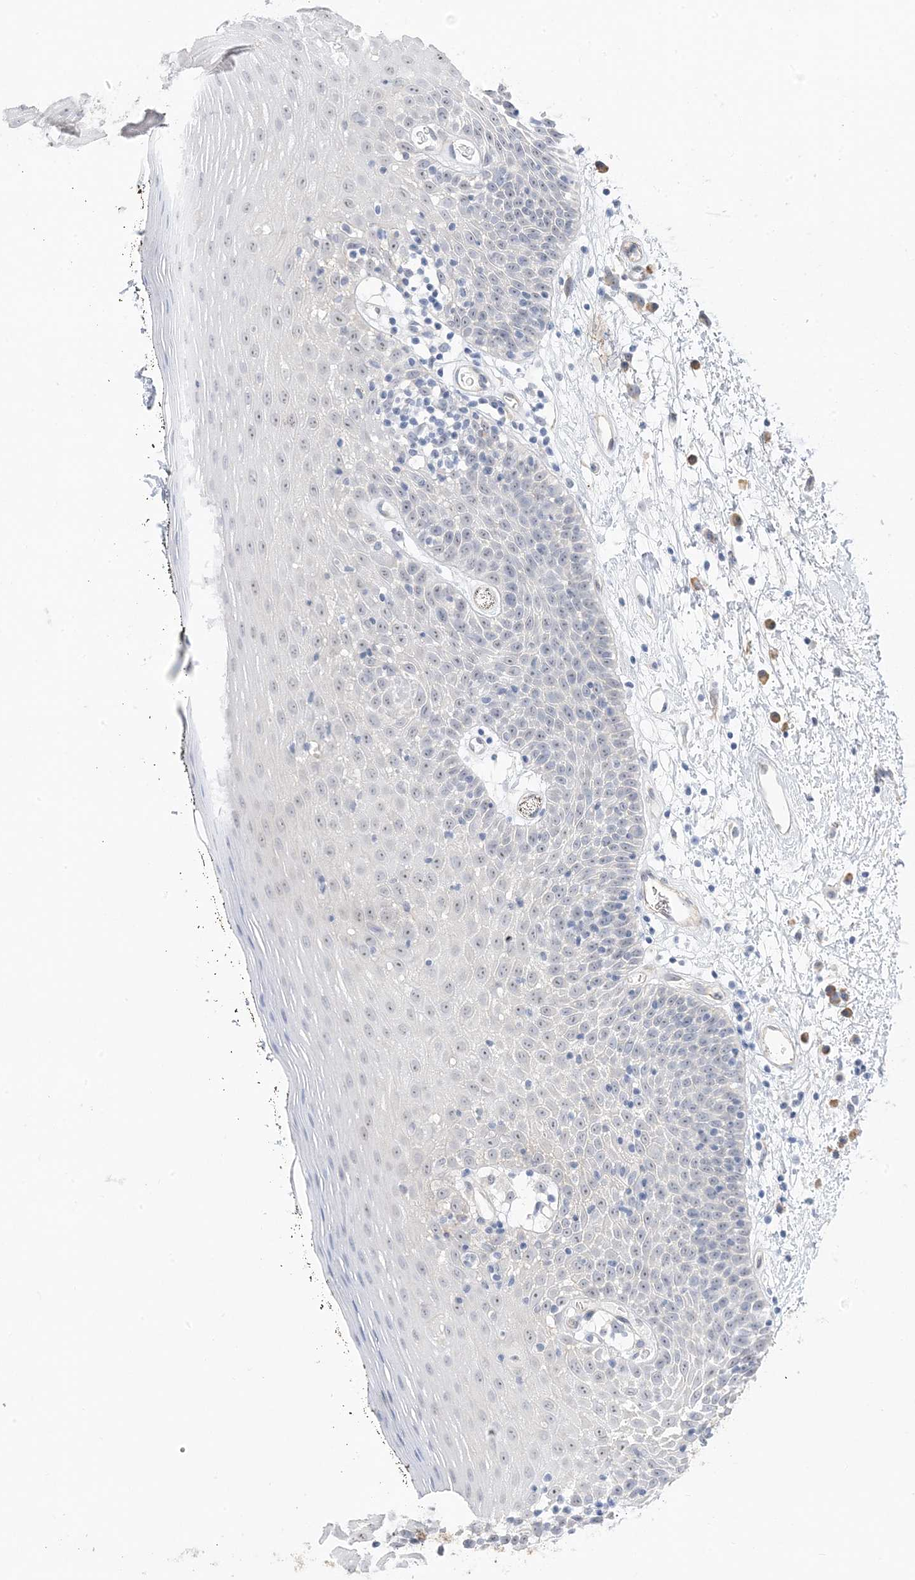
{"staining": {"intensity": "negative", "quantity": "none", "location": "none"}, "tissue": "oral mucosa", "cell_type": "Squamous epithelial cells", "image_type": "normal", "snomed": [{"axis": "morphology", "description": "Normal tissue, NOS"}, {"axis": "topography", "description": "Oral tissue"}], "caption": "An immunohistochemistry (IHC) histopathology image of benign oral mucosa is shown. There is no staining in squamous epithelial cells of oral mucosa.", "gene": "IL36B", "patient": {"sex": "male", "age": 74}}